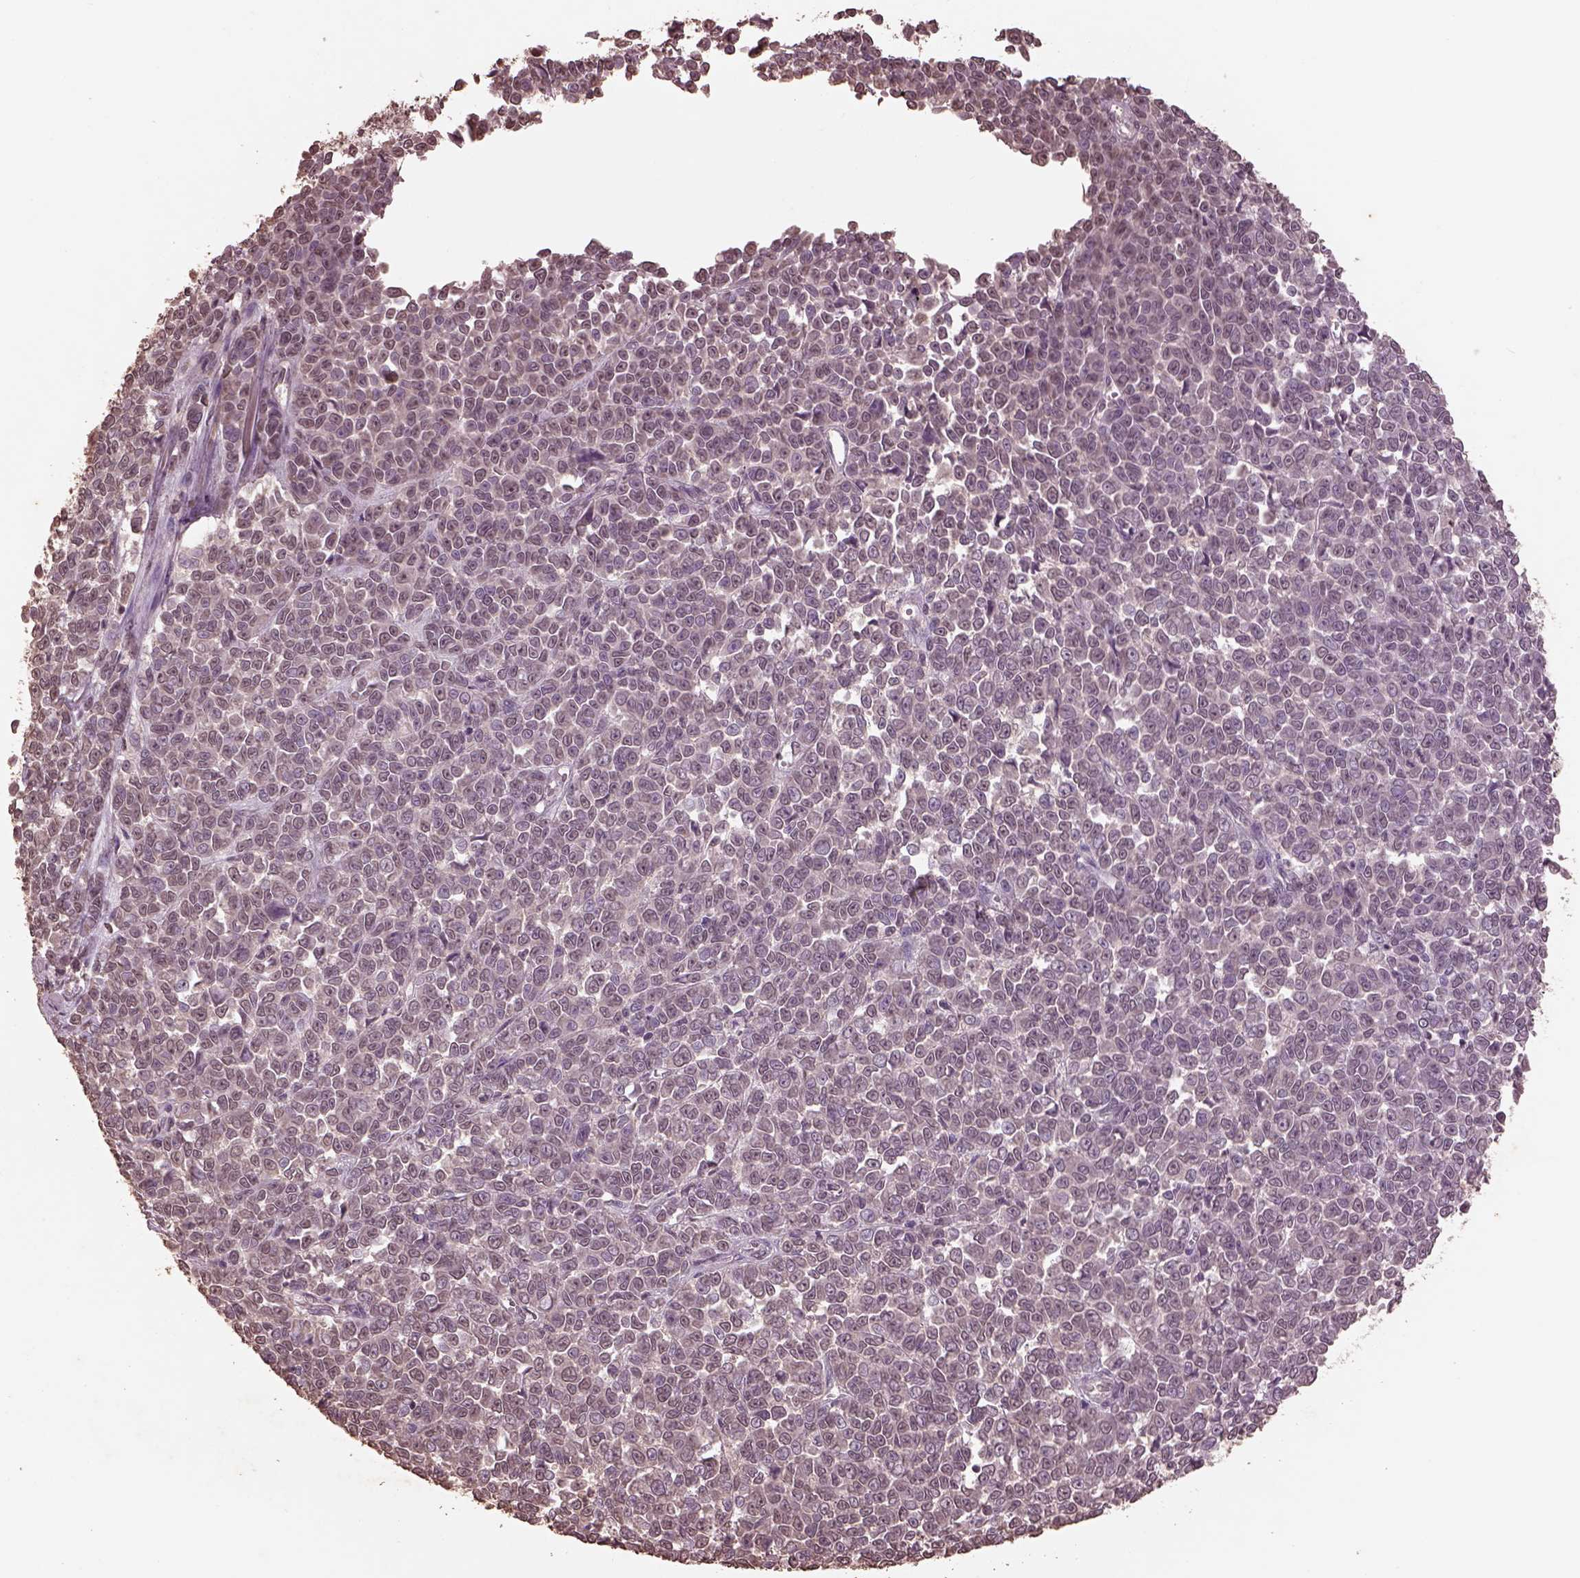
{"staining": {"intensity": "negative", "quantity": "none", "location": "none"}, "tissue": "melanoma", "cell_type": "Tumor cells", "image_type": "cancer", "snomed": [{"axis": "morphology", "description": "Malignant melanoma, NOS"}, {"axis": "topography", "description": "Skin"}], "caption": "A high-resolution micrograph shows IHC staining of malignant melanoma, which demonstrates no significant staining in tumor cells.", "gene": "CPT1C", "patient": {"sex": "female", "age": 95}}